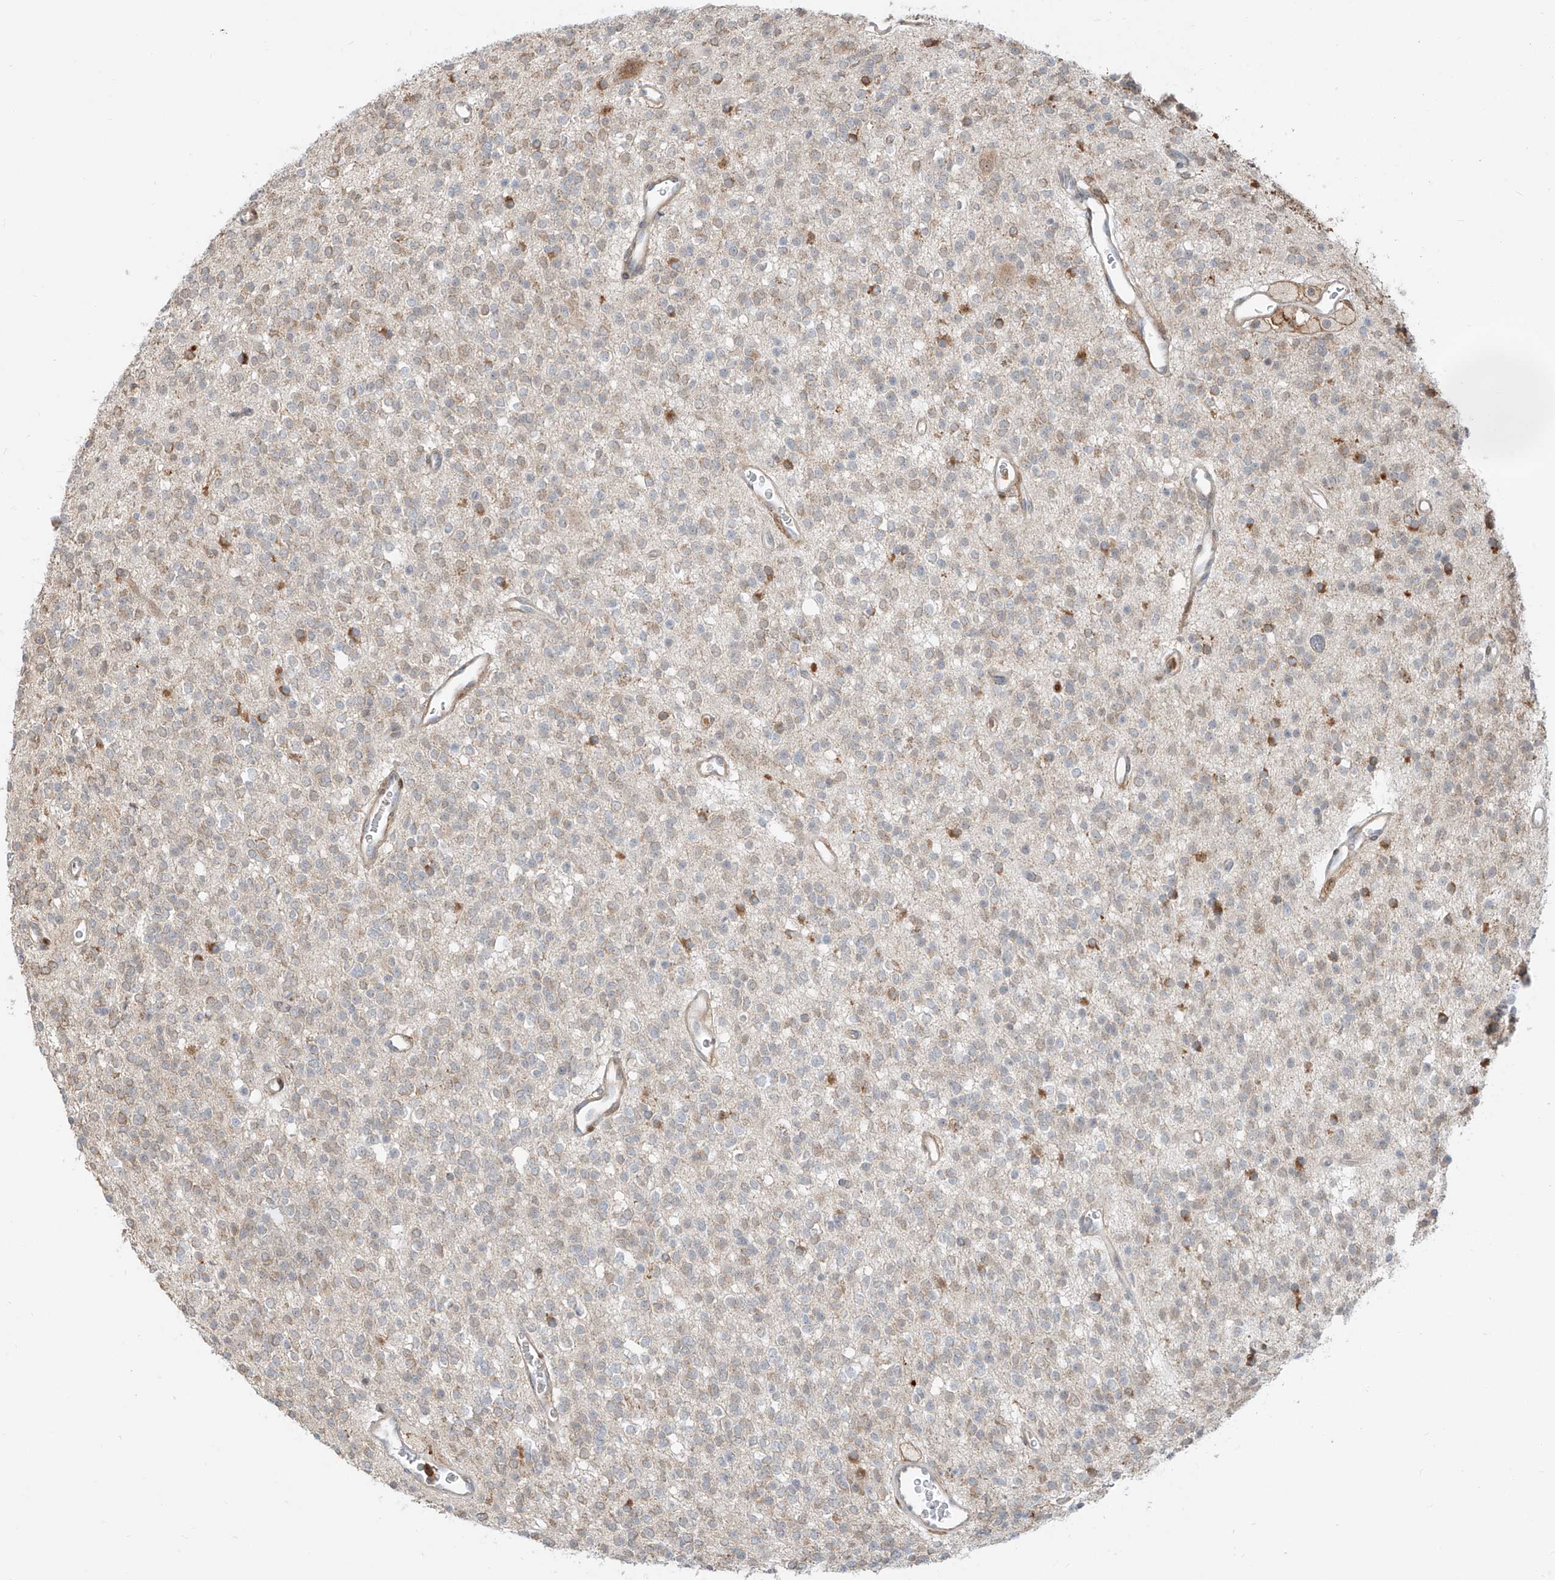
{"staining": {"intensity": "weak", "quantity": "<25%", "location": "cytoplasmic/membranous"}, "tissue": "glioma", "cell_type": "Tumor cells", "image_type": "cancer", "snomed": [{"axis": "morphology", "description": "Glioma, malignant, High grade"}, {"axis": "topography", "description": "Brain"}], "caption": "DAB immunohistochemical staining of human glioma reveals no significant staining in tumor cells.", "gene": "CEP162", "patient": {"sex": "male", "age": 34}}